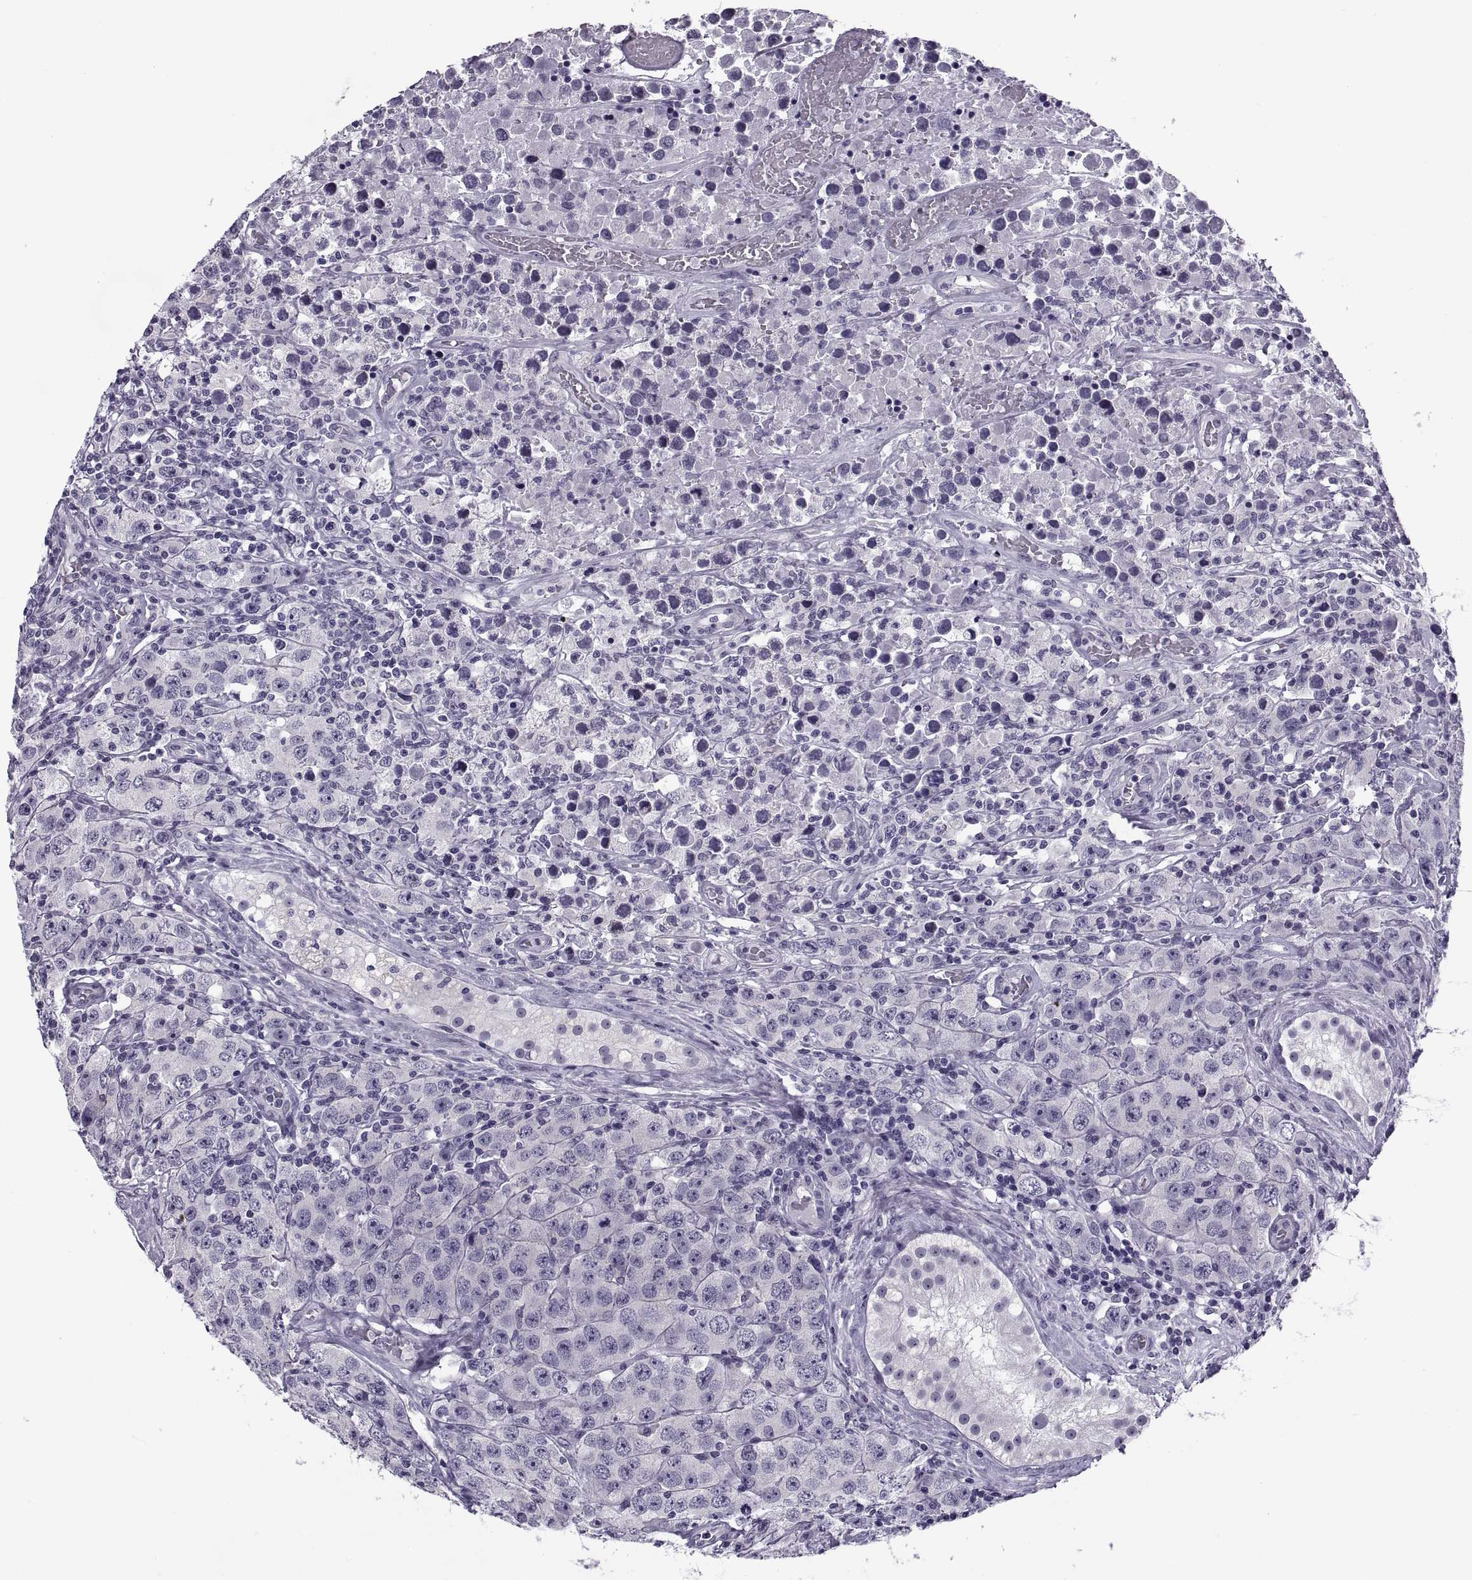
{"staining": {"intensity": "negative", "quantity": "none", "location": "none"}, "tissue": "testis cancer", "cell_type": "Tumor cells", "image_type": "cancer", "snomed": [{"axis": "morphology", "description": "Seminoma, NOS"}, {"axis": "topography", "description": "Testis"}], "caption": "Tumor cells show no significant protein staining in seminoma (testis).", "gene": "TBC1D3G", "patient": {"sex": "male", "age": 52}}